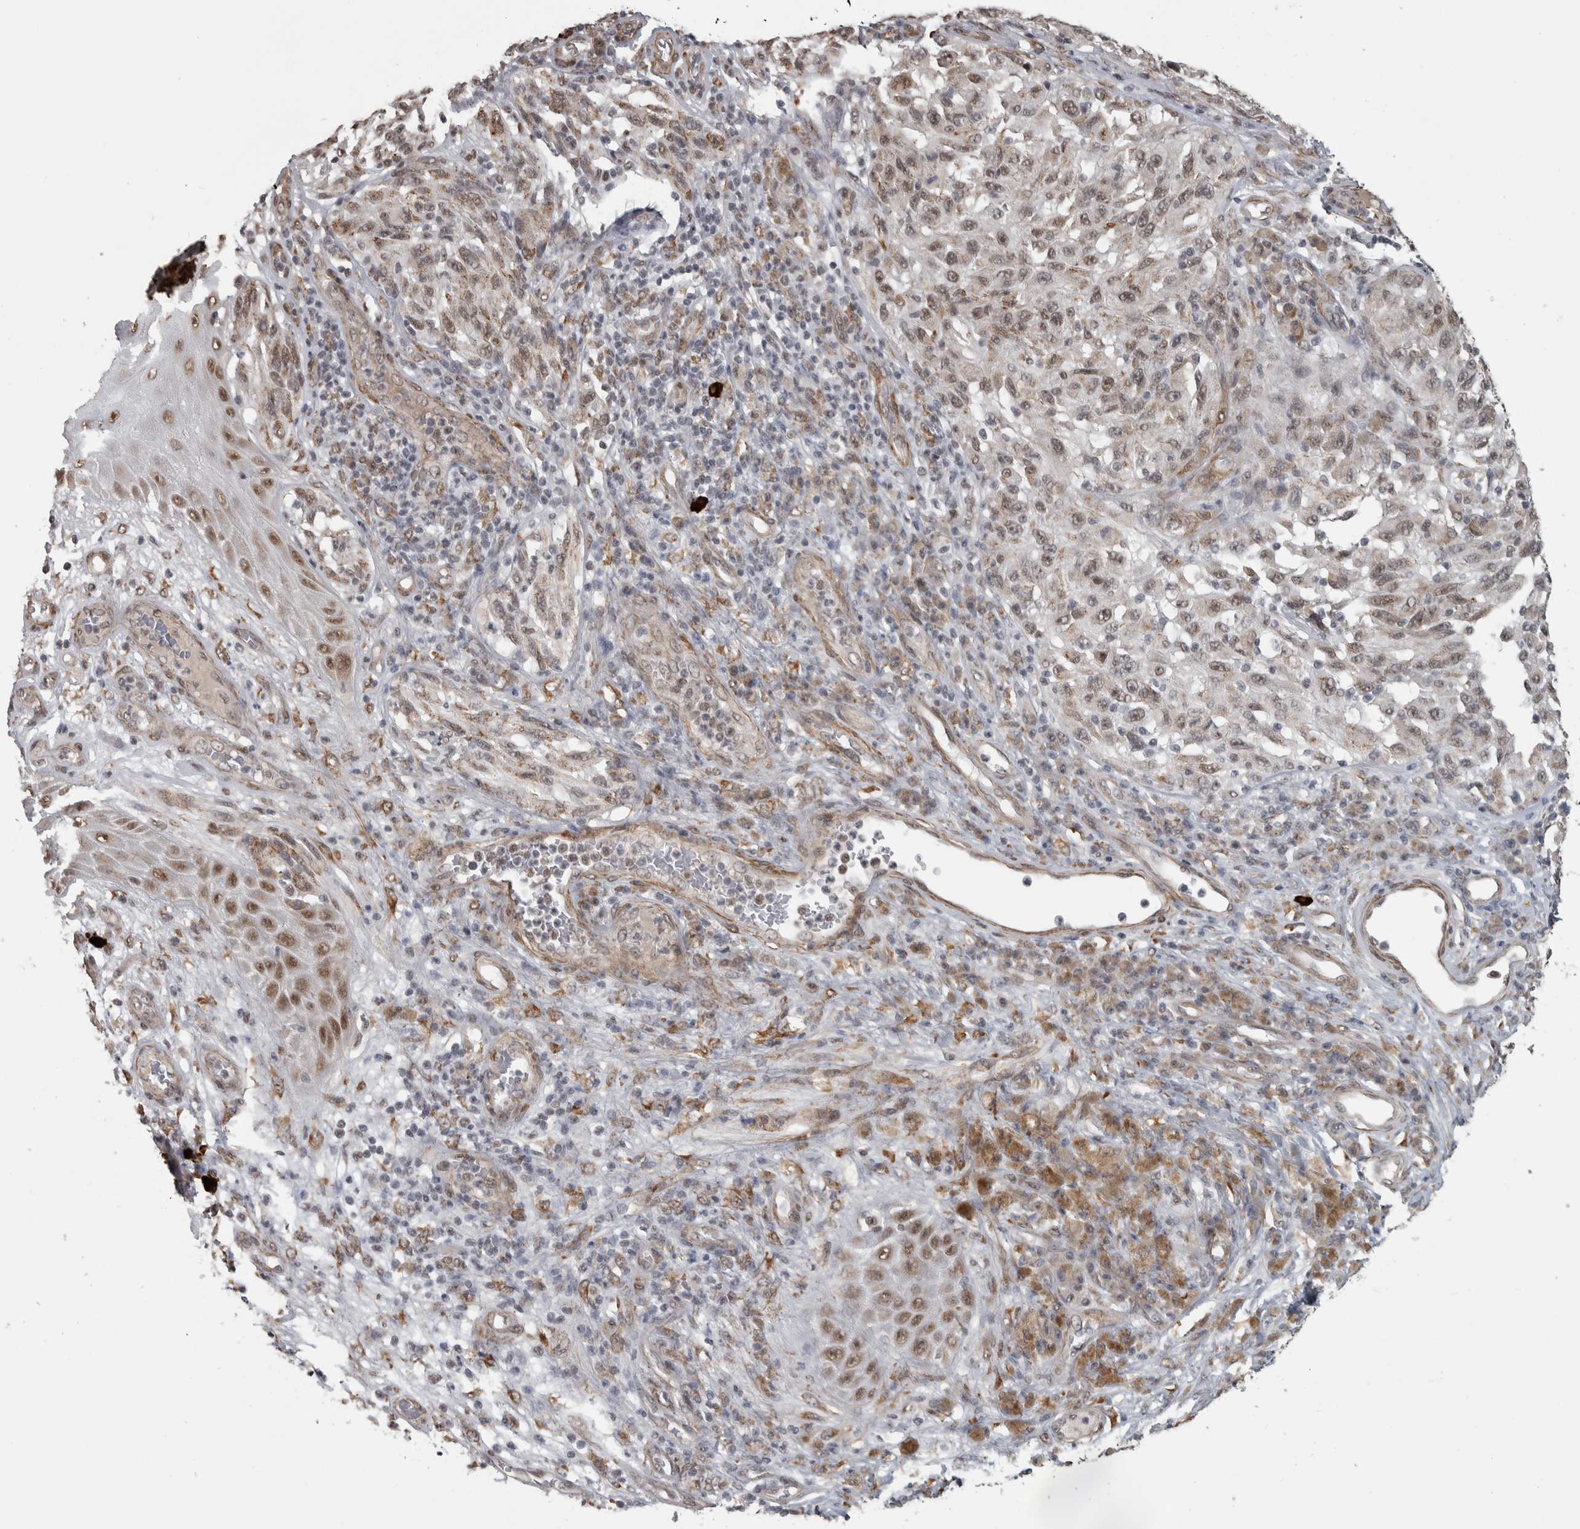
{"staining": {"intensity": "weak", "quantity": ">75%", "location": "nuclear"}, "tissue": "melanoma", "cell_type": "Tumor cells", "image_type": "cancer", "snomed": [{"axis": "morphology", "description": "Malignant melanoma, NOS"}, {"axis": "topography", "description": "Skin"}], "caption": "Immunohistochemistry micrograph of human malignant melanoma stained for a protein (brown), which displays low levels of weak nuclear positivity in about >75% of tumor cells.", "gene": "DDX42", "patient": {"sex": "female", "age": 73}}